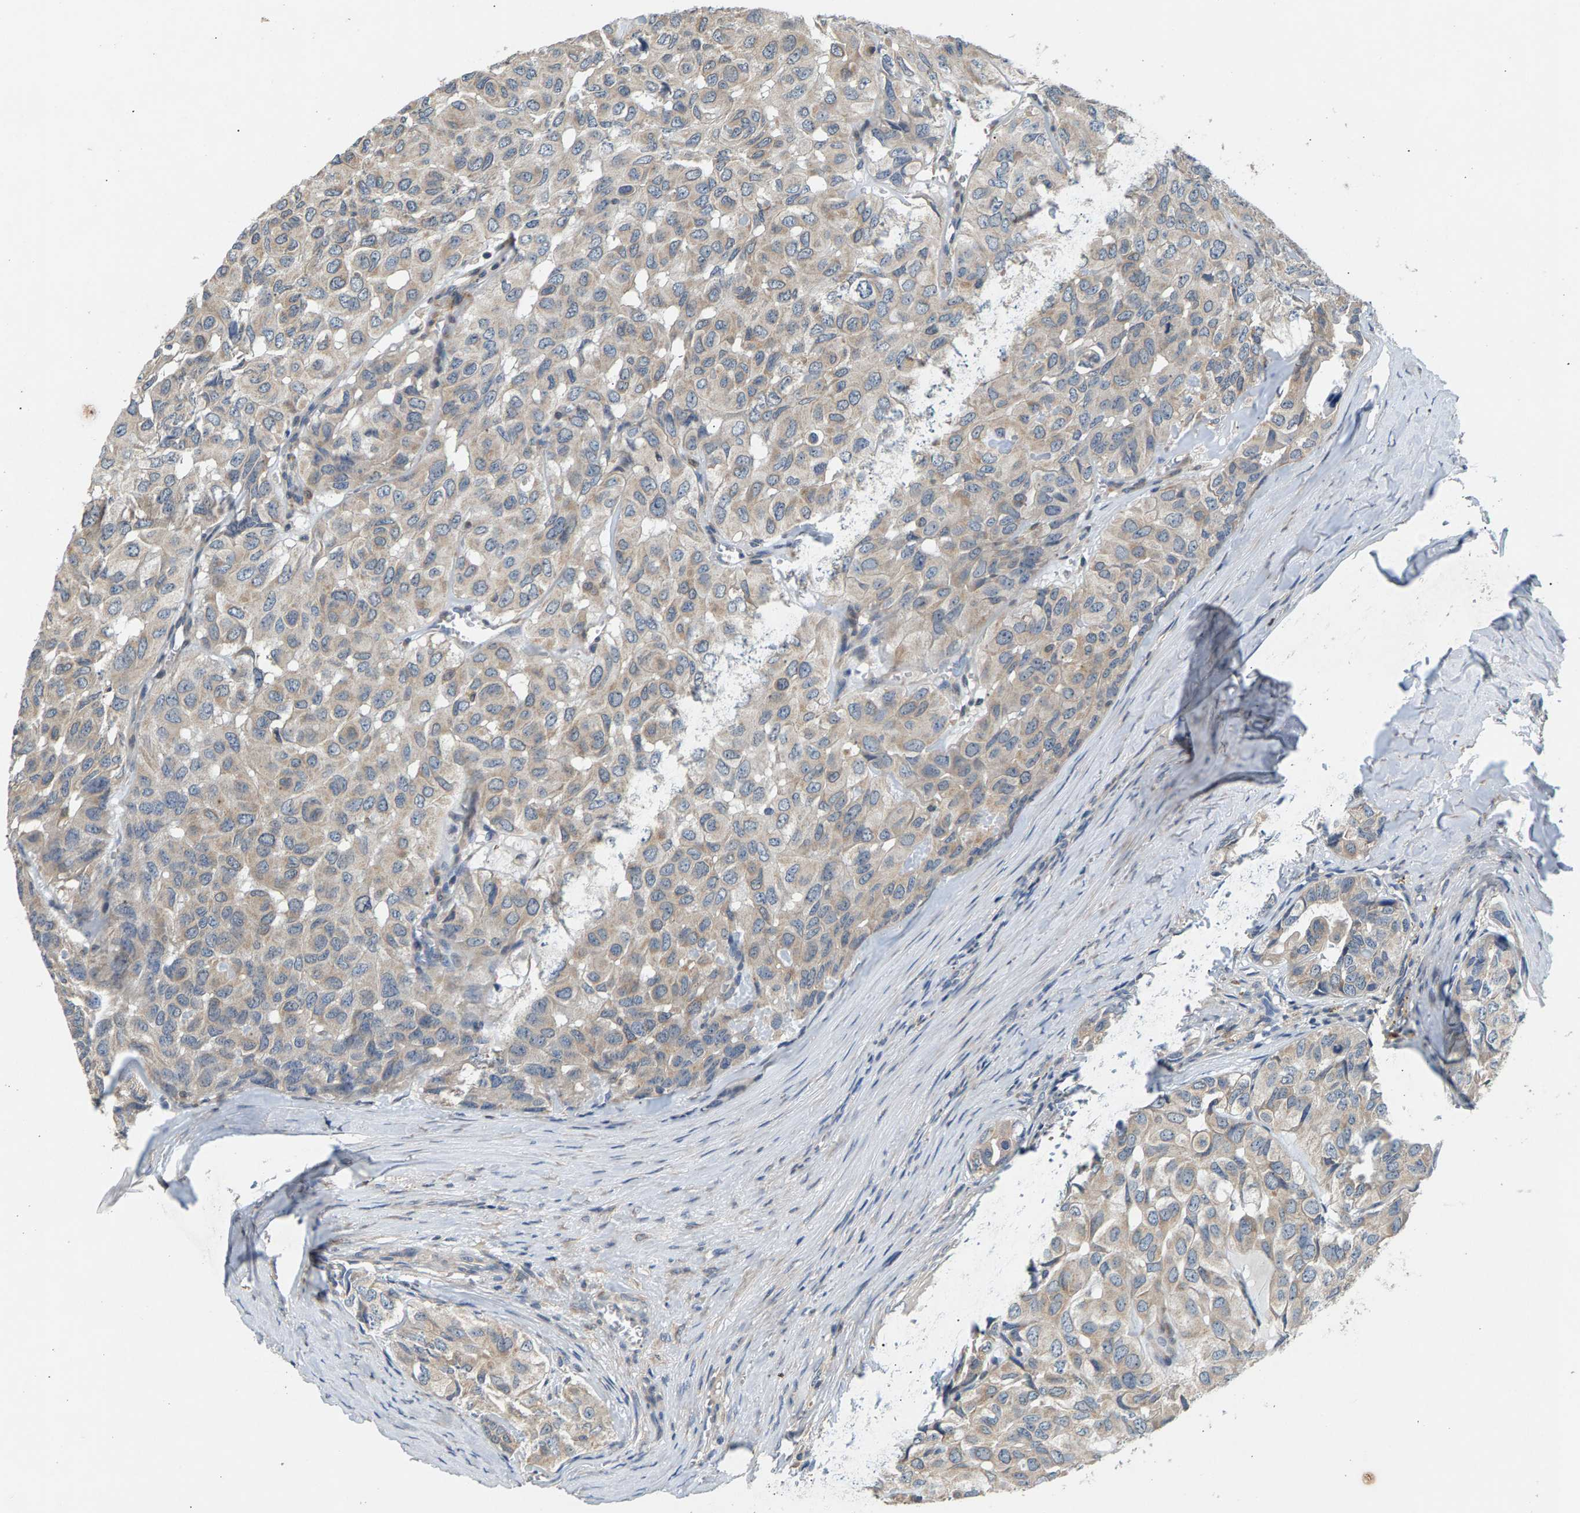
{"staining": {"intensity": "moderate", "quantity": "25%-75%", "location": "cytoplasmic/membranous"}, "tissue": "head and neck cancer", "cell_type": "Tumor cells", "image_type": "cancer", "snomed": [{"axis": "morphology", "description": "Adenocarcinoma, NOS"}, {"axis": "topography", "description": "Salivary gland, NOS"}, {"axis": "topography", "description": "Head-Neck"}], "caption": "Tumor cells display moderate cytoplasmic/membranous expression in about 25%-75% of cells in head and neck cancer. (brown staining indicates protein expression, while blue staining denotes nuclei).", "gene": "NT5C", "patient": {"sex": "female", "age": 76}}